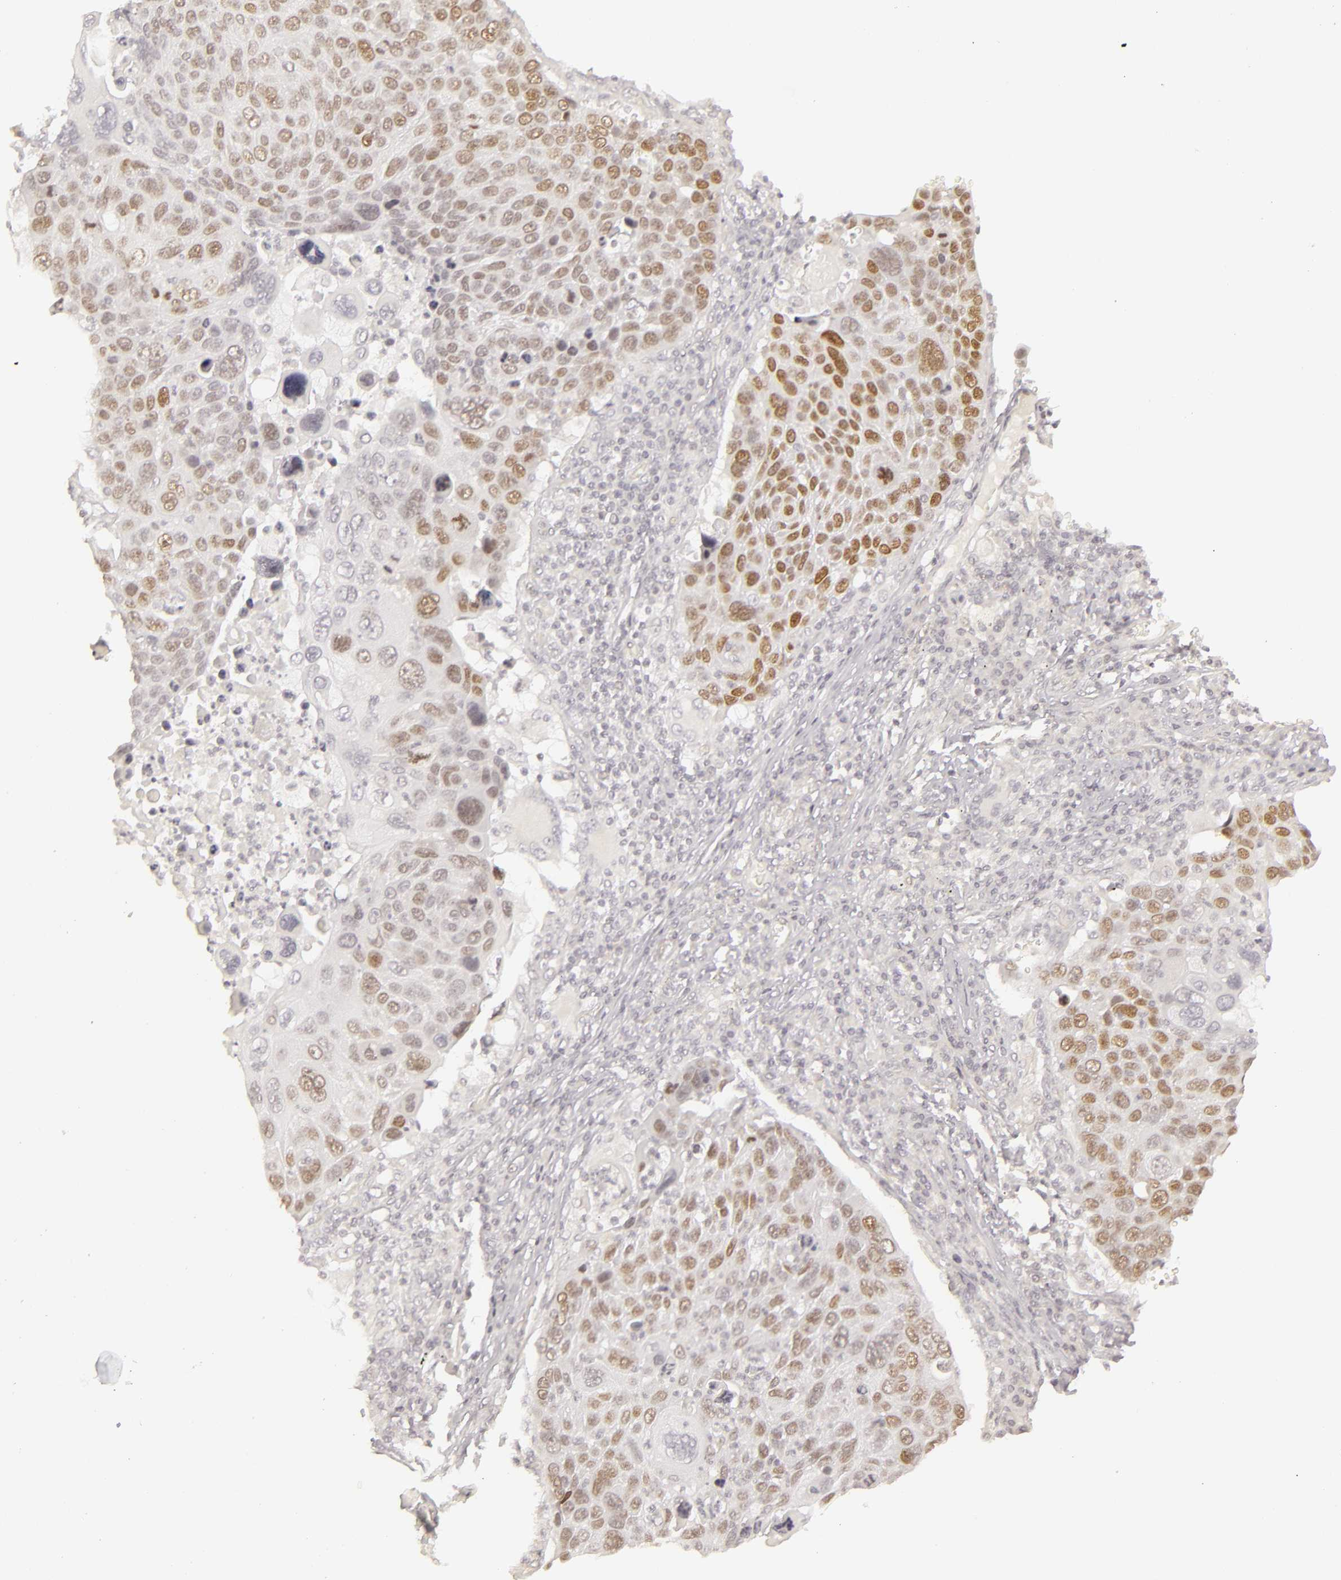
{"staining": {"intensity": "weak", "quantity": "25%-75%", "location": "none"}, "tissue": "lung cancer", "cell_type": "Tumor cells", "image_type": "cancer", "snomed": [{"axis": "morphology", "description": "Squamous cell carcinoma, NOS"}, {"axis": "topography", "description": "Lung"}], "caption": "Protein expression analysis of human lung cancer reveals weak None expression in approximately 25%-75% of tumor cells.", "gene": "SIX1", "patient": {"sex": "male", "age": 68}}